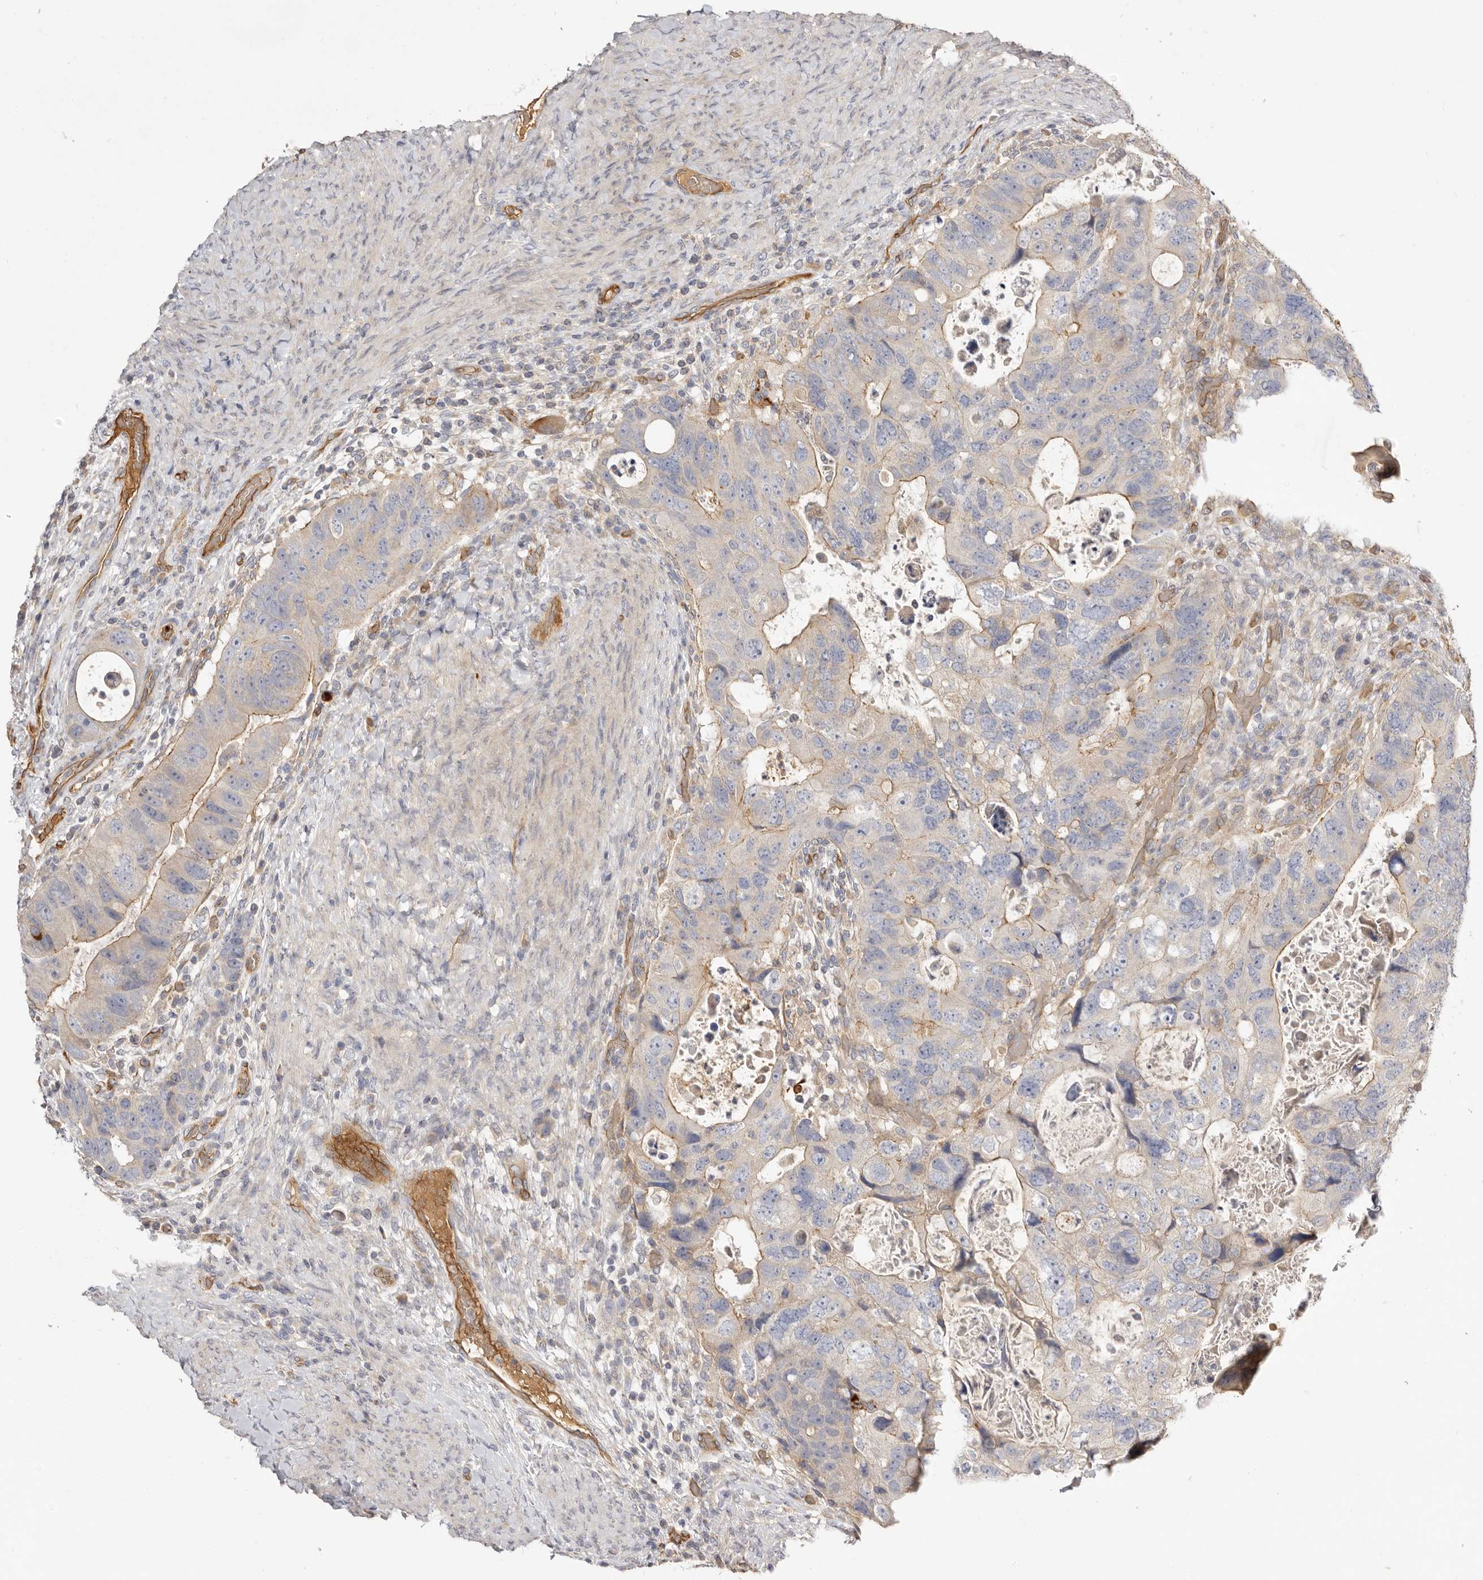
{"staining": {"intensity": "weak", "quantity": "<25%", "location": "cytoplasmic/membranous"}, "tissue": "colorectal cancer", "cell_type": "Tumor cells", "image_type": "cancer", "snomed": [{"axis": "morphology", "description": "Adenocarcinoma, NOS"}, {"axis": "topography", "description": "Rectum"}], "caption": "Tumor cells show no significant positivity in colorectal adenocarcinoma.", "gene": "ADAMTS9", "patient": {"sex": "male", "age": 59}}